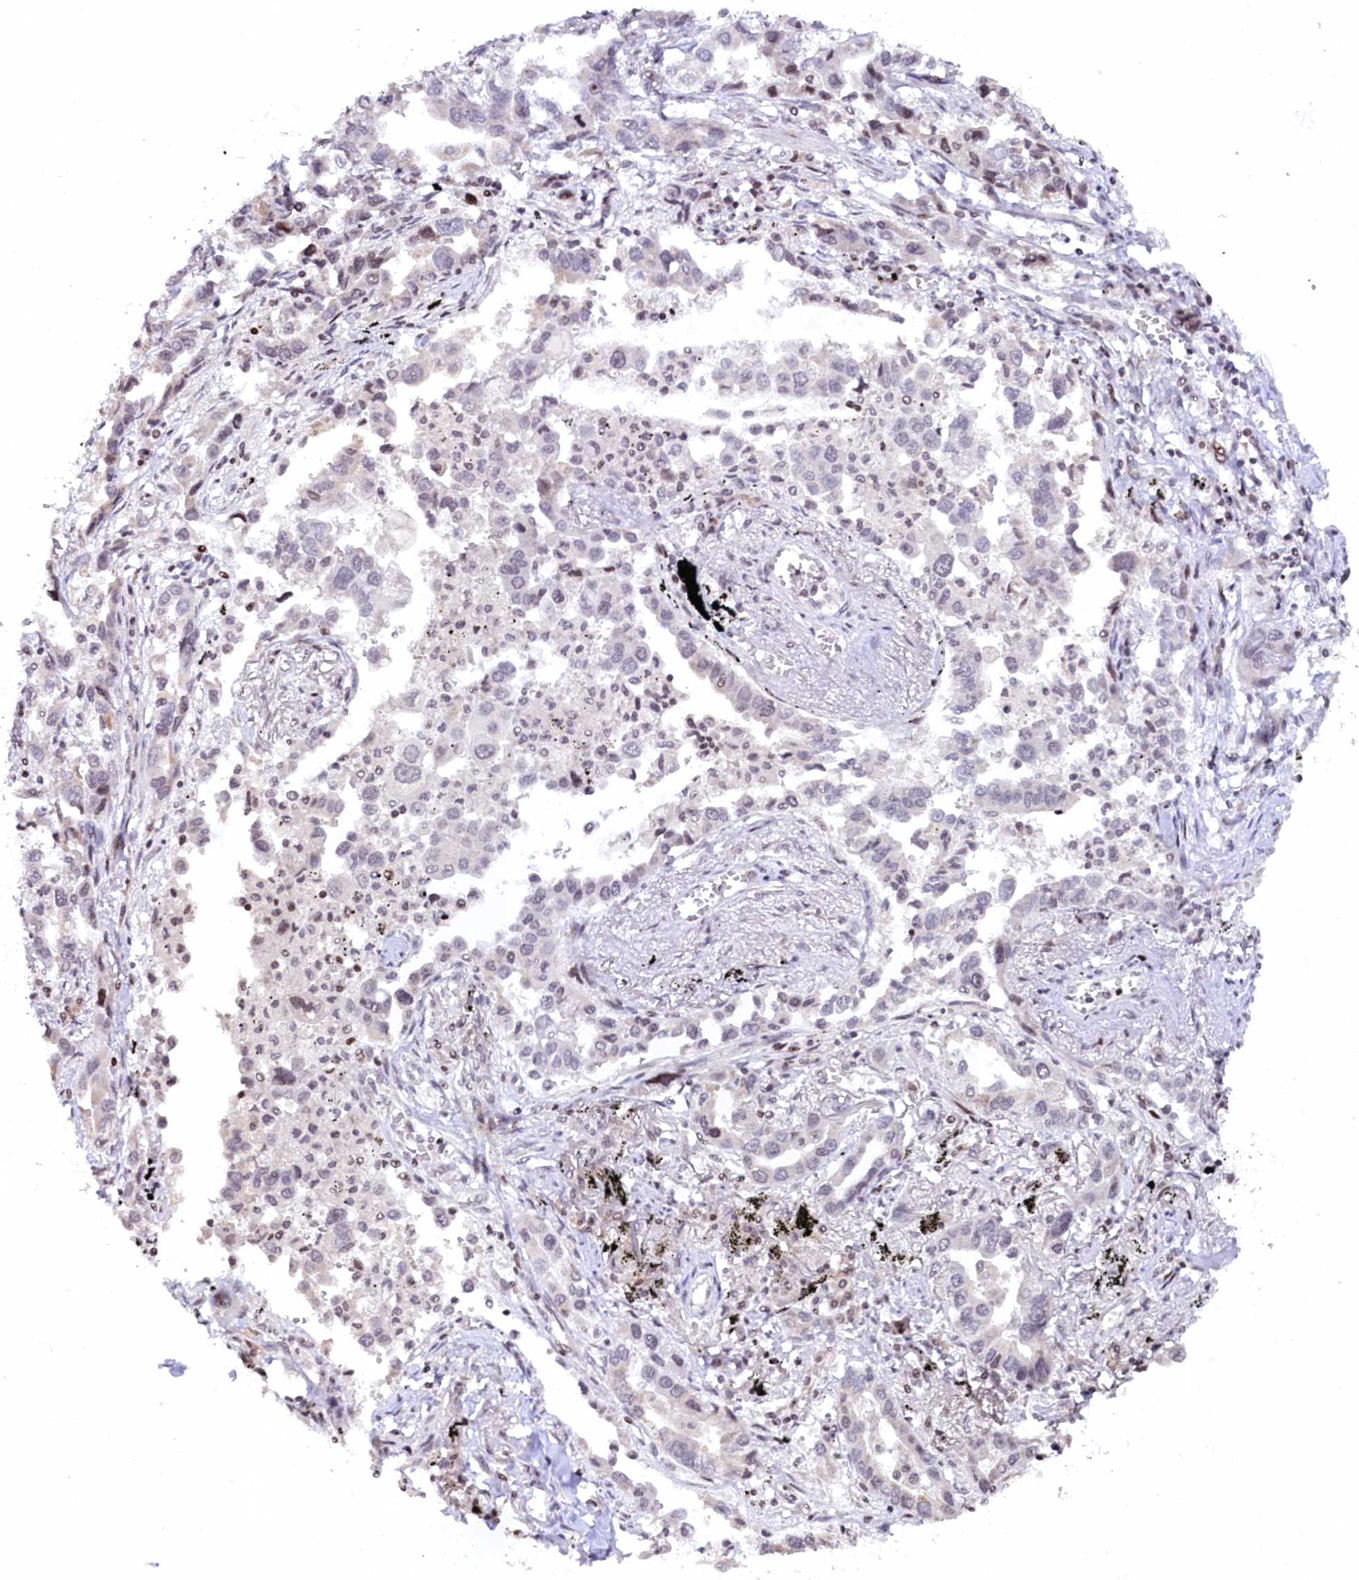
{"staining": {"intensity": "negative", "quantity": "none", "location": "none"}, "tissue": "lung cancer", "cell_type": "Tumor cells", "image_type": "cancer", "snomed": [{"axis": "morphology", "description": "Adenocarcinoma, NOS"}, {"axis": "topography", "description": "Lung"}], "caption": "Lung adenocarcinoma was stained to show a protein in brown. There is no significant staining in tumor cells.", "gene": "FYB1", "patient": {"sex": "male", "age": 67}}